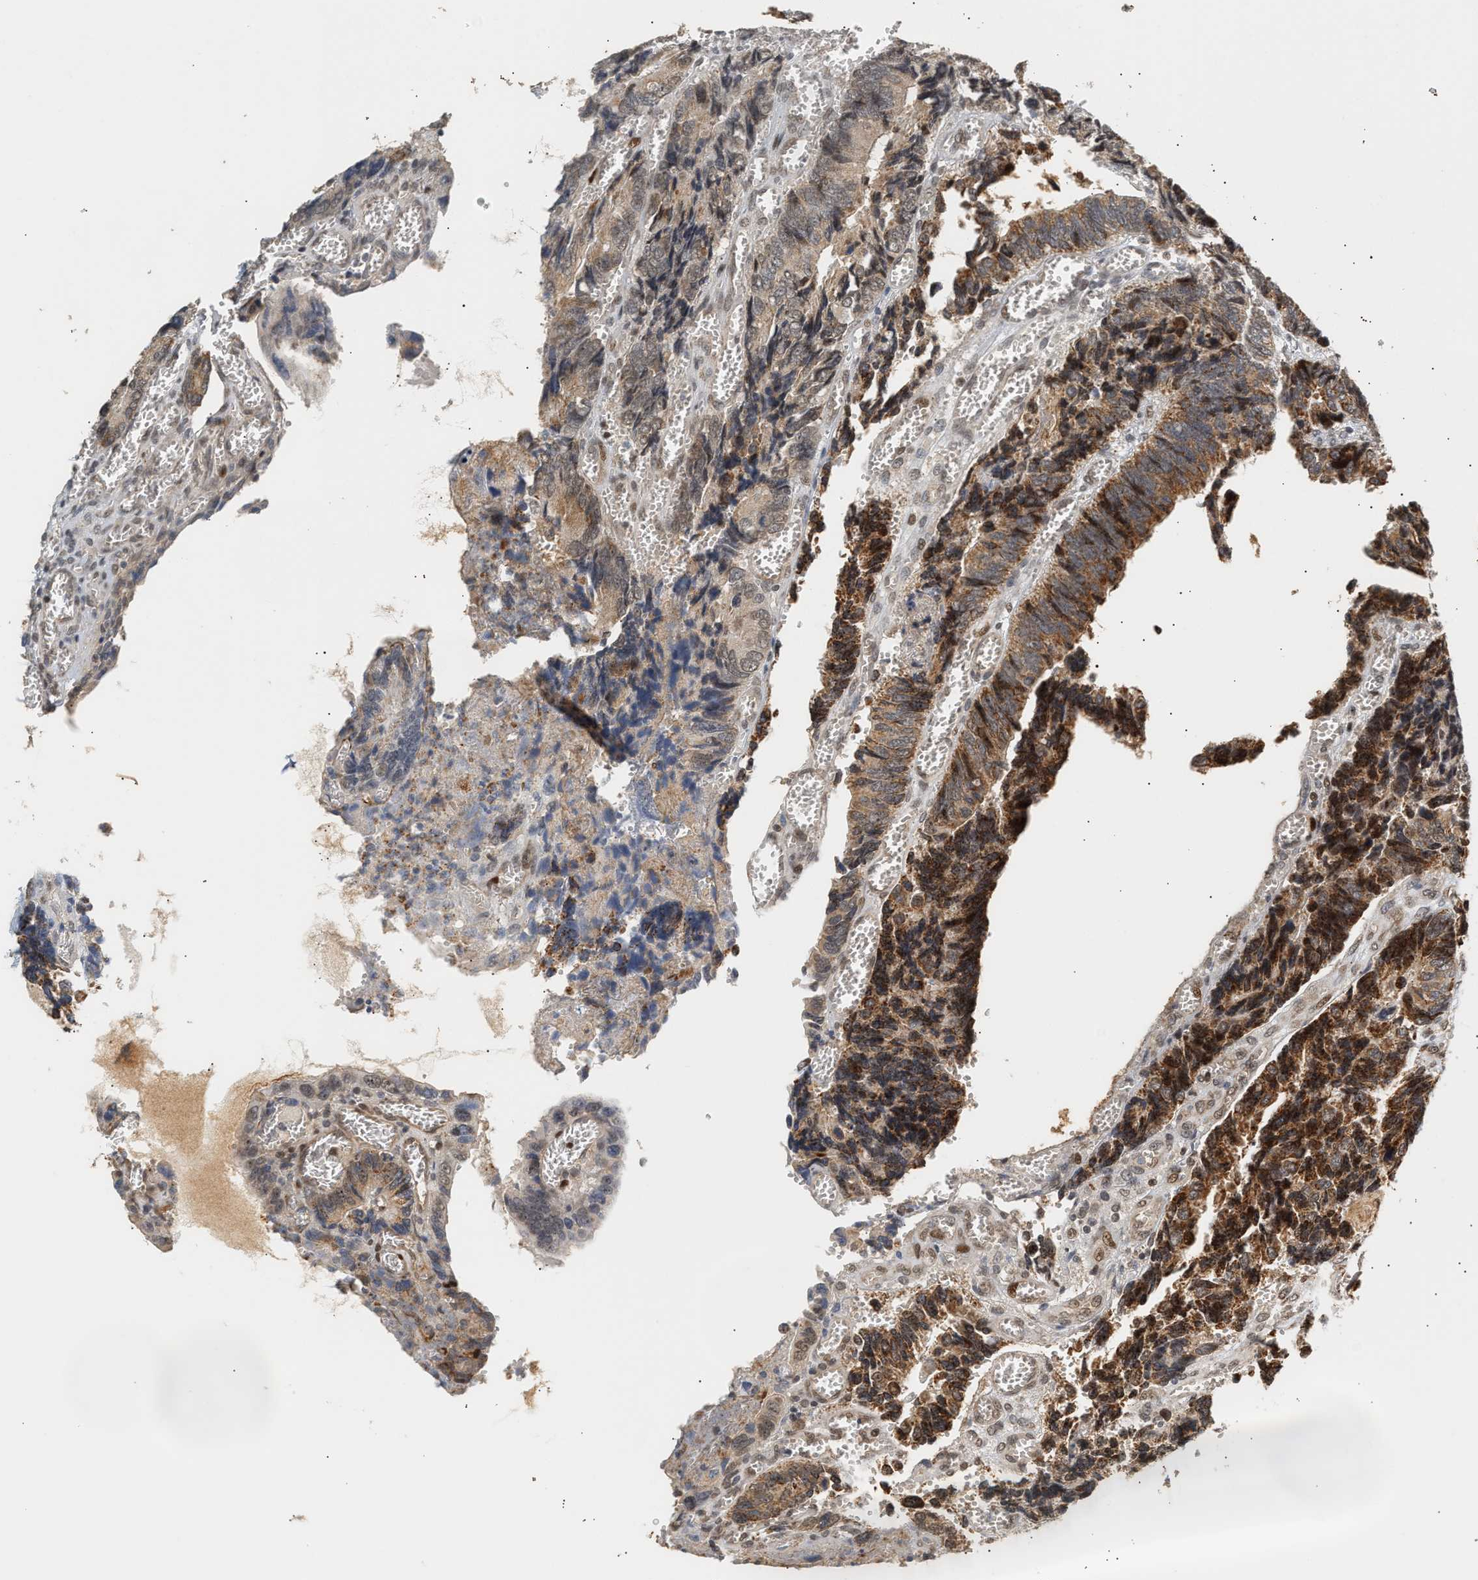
{"staining": {"intensity": "strong", "quantity": "25%-75%", "location": "cytoplasmic/membranous"}, "tissue": "colorectal cancer", "cell_type": "Tumor cells", "image_type": "cancer", "snomed": [{"axis": "morphology", "description": "Adenocarcinoma, NOS"}, {"axis": "topography", "description": "Colon"}], "caption": "Protein expression analysis of colorectal cancer (adenocarcinoma) displays strong cytoplasmic/membranous staining in approximately 25%-75% of tumor cells. (DAB IHC, brown staining for protein, blue staining for nuclei).", "gene": "PLXND1", "patient": {"sex": "male", "age": 72}}